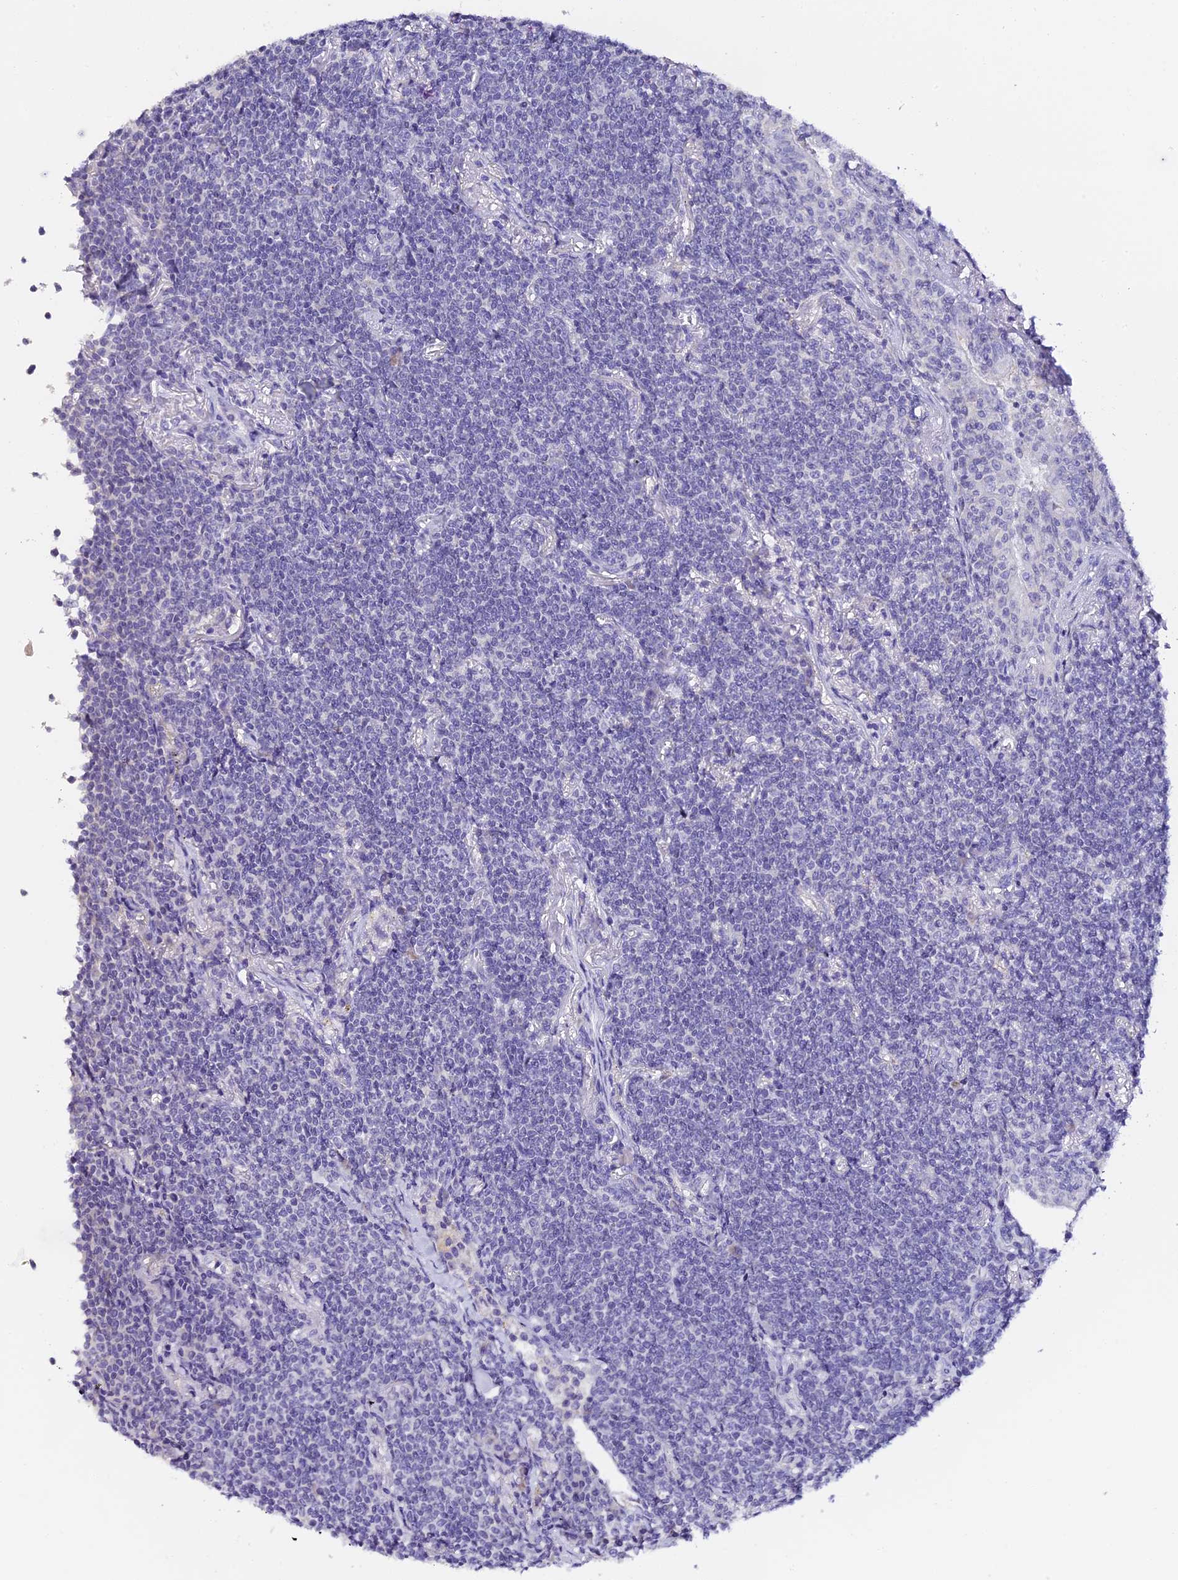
{"staining": {"intensity": "negative", "quantity": "none", "location": "none"}, "tissue": "lymphoma", "cell_type": "Tumor cells", "image_type": "cancer", "snomed": [{"axis": "morphology", "description": "Malignant lymphoma, non-Hodgkin's type, Low grade"}, {"axis": "topography", "description": "Lung"}], "caption": "An image of human lymphoma is negative for staining in tumor cells.", "gene": "C12orf29", "patient": {"sex": "female", "age": 71}}